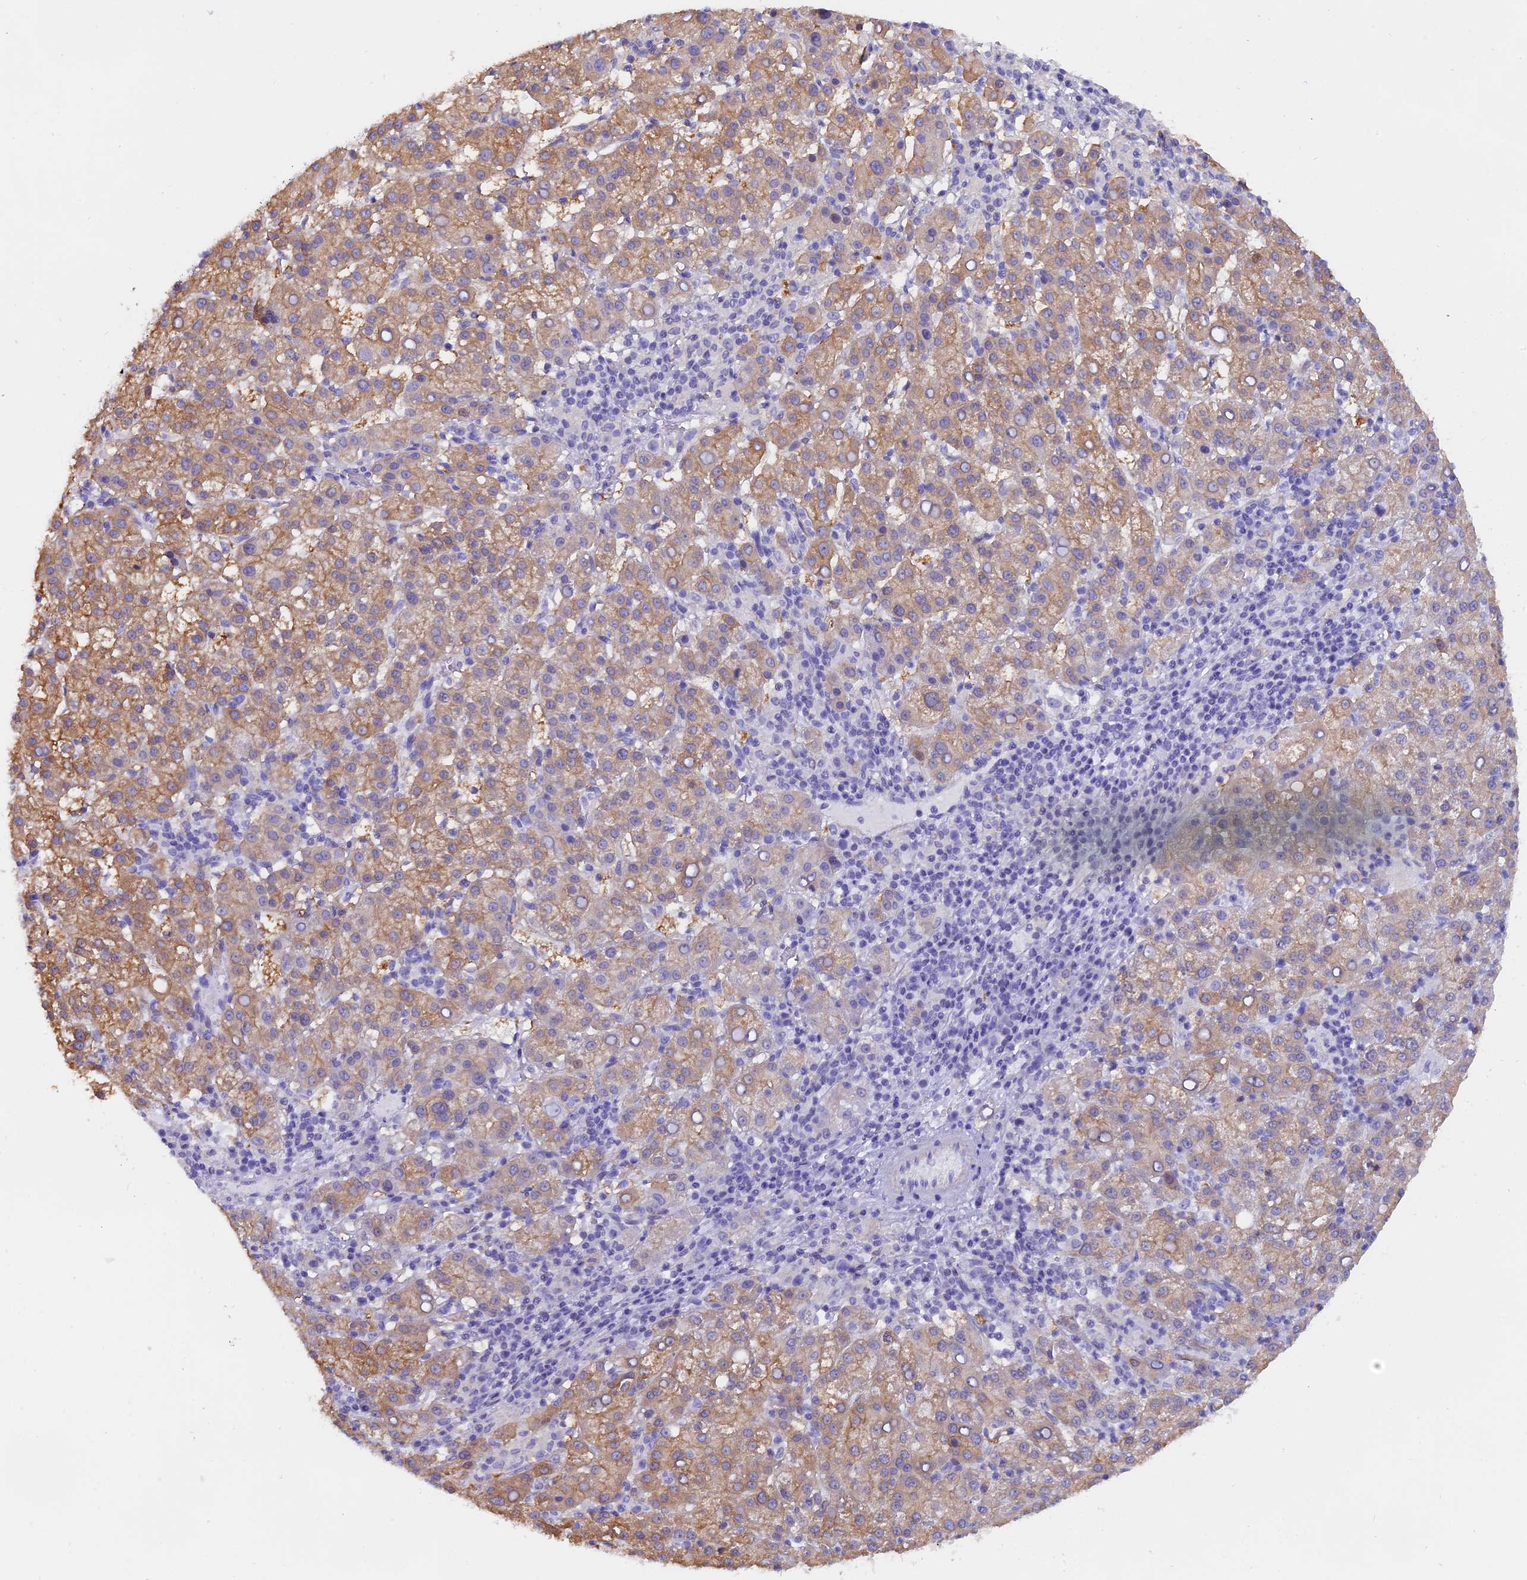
{"staining": {"intensity": "weak", "quantity": "25%-75%", "location": "cytoplasmic/membranous"}, "tissue": "liver cancer", "cell_type": "Tumor cells", "image_type": "cancer", "snomed": [{"axis": "morphology", "description": "Carcinoma, Hepatocellular, NOS"}, {"axis": "topography", "description": "Liver"}], "caption": "Hepatocellular carcinoma (liver) stained for a protein displays weak cytoplasmic/membranous positivity in tumor cells.", "gene": "FAM118B", "patient": {"sex": "female", "age": 58}}